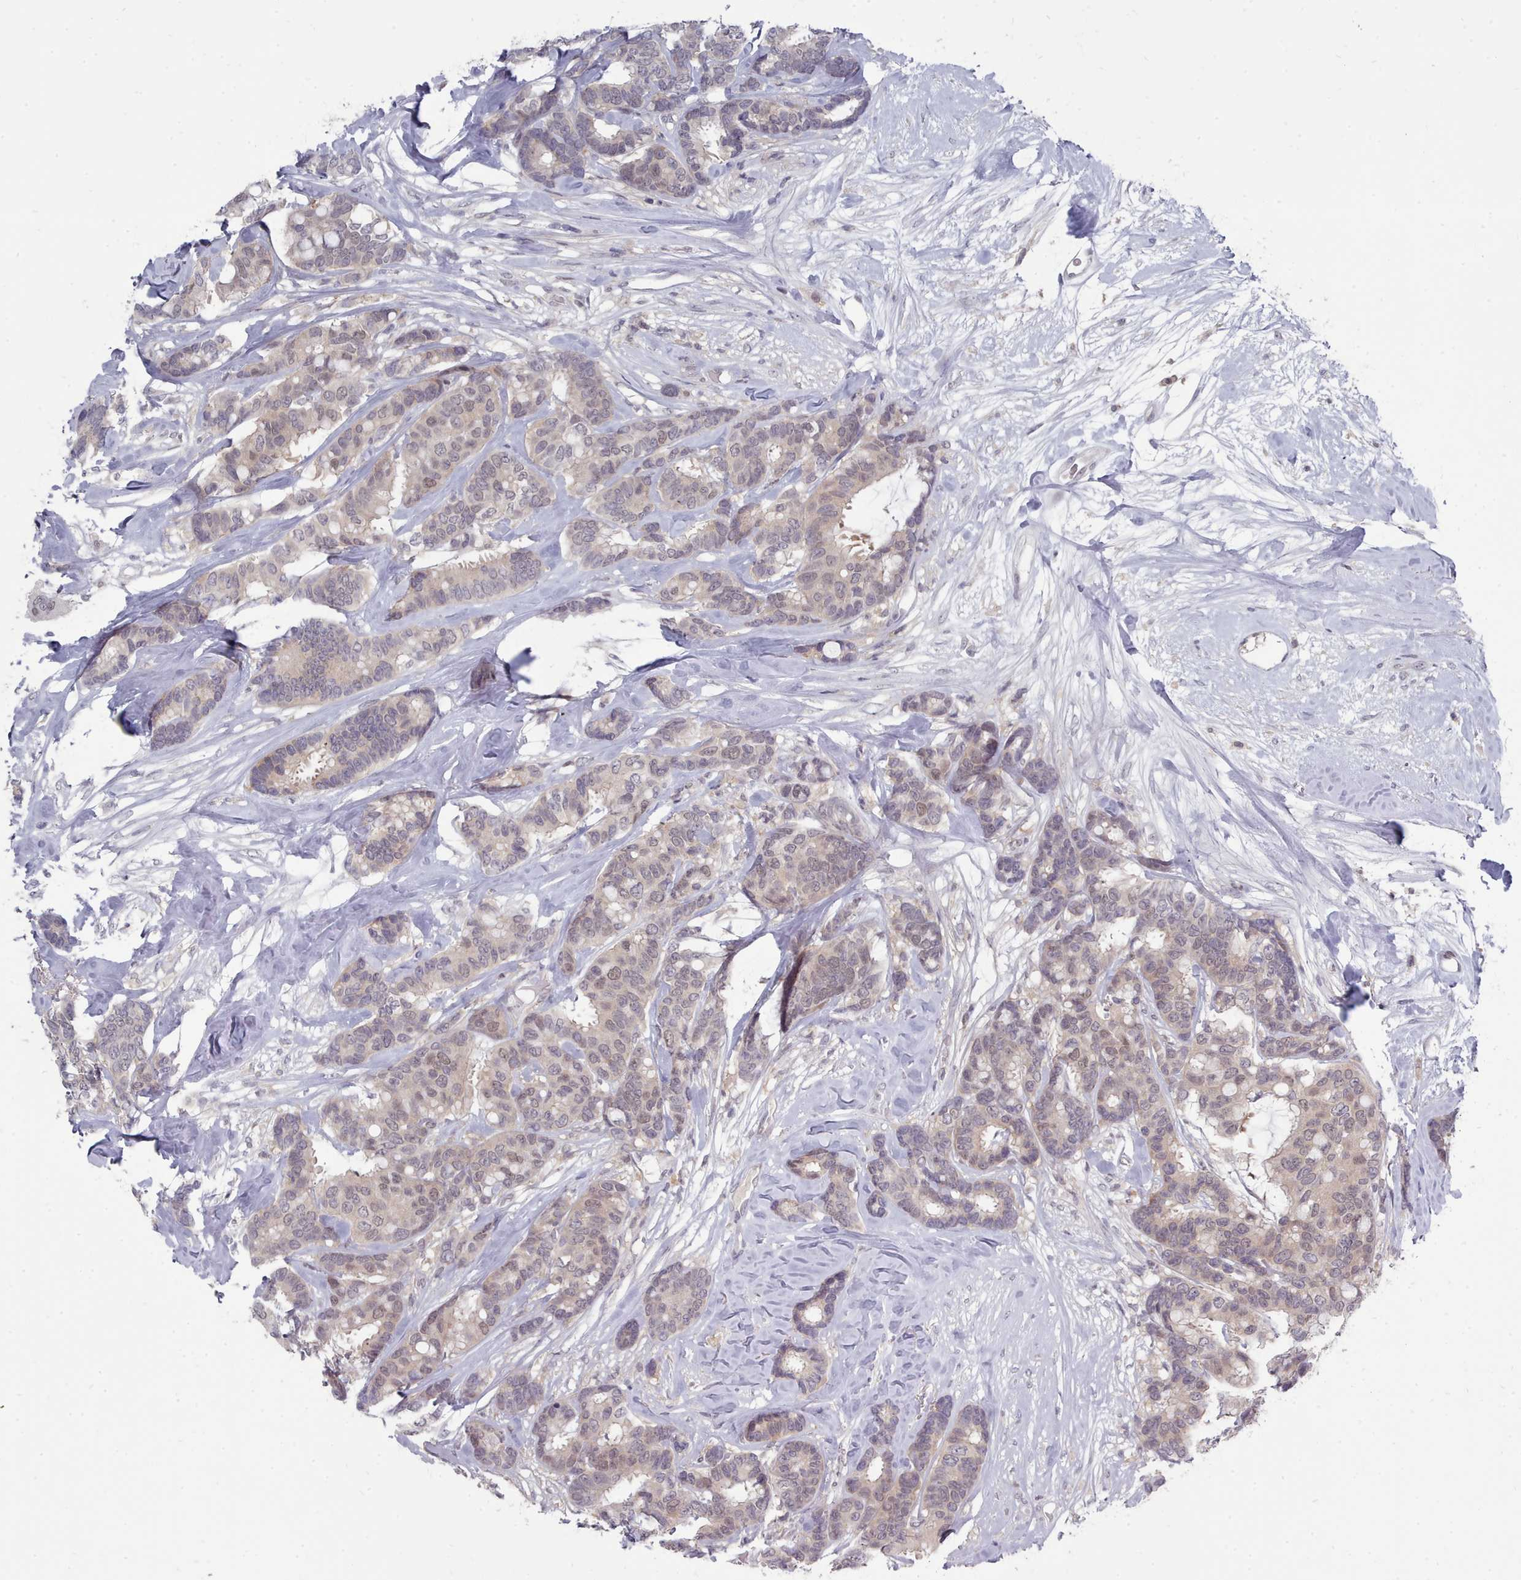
{"staining": {"intensity": "weak", "quantity": "<25%", "location": "nuclear"}, "tissue": "breast cancer", "cell_type": "Tumor cells", "image_type": "cancer", "snomed": [{"axis": "morphology", "description": "Duct carcinoma"}, {"axis": "topography", "description": "Breast"}], "caption": "High power microscopy photomicrograph of an IHC image of breast intraductal carcinoma, revealing no significant expression in tumor cells.", "gene": "GINS1", "patient": {"sex": "female", "age": 87}}